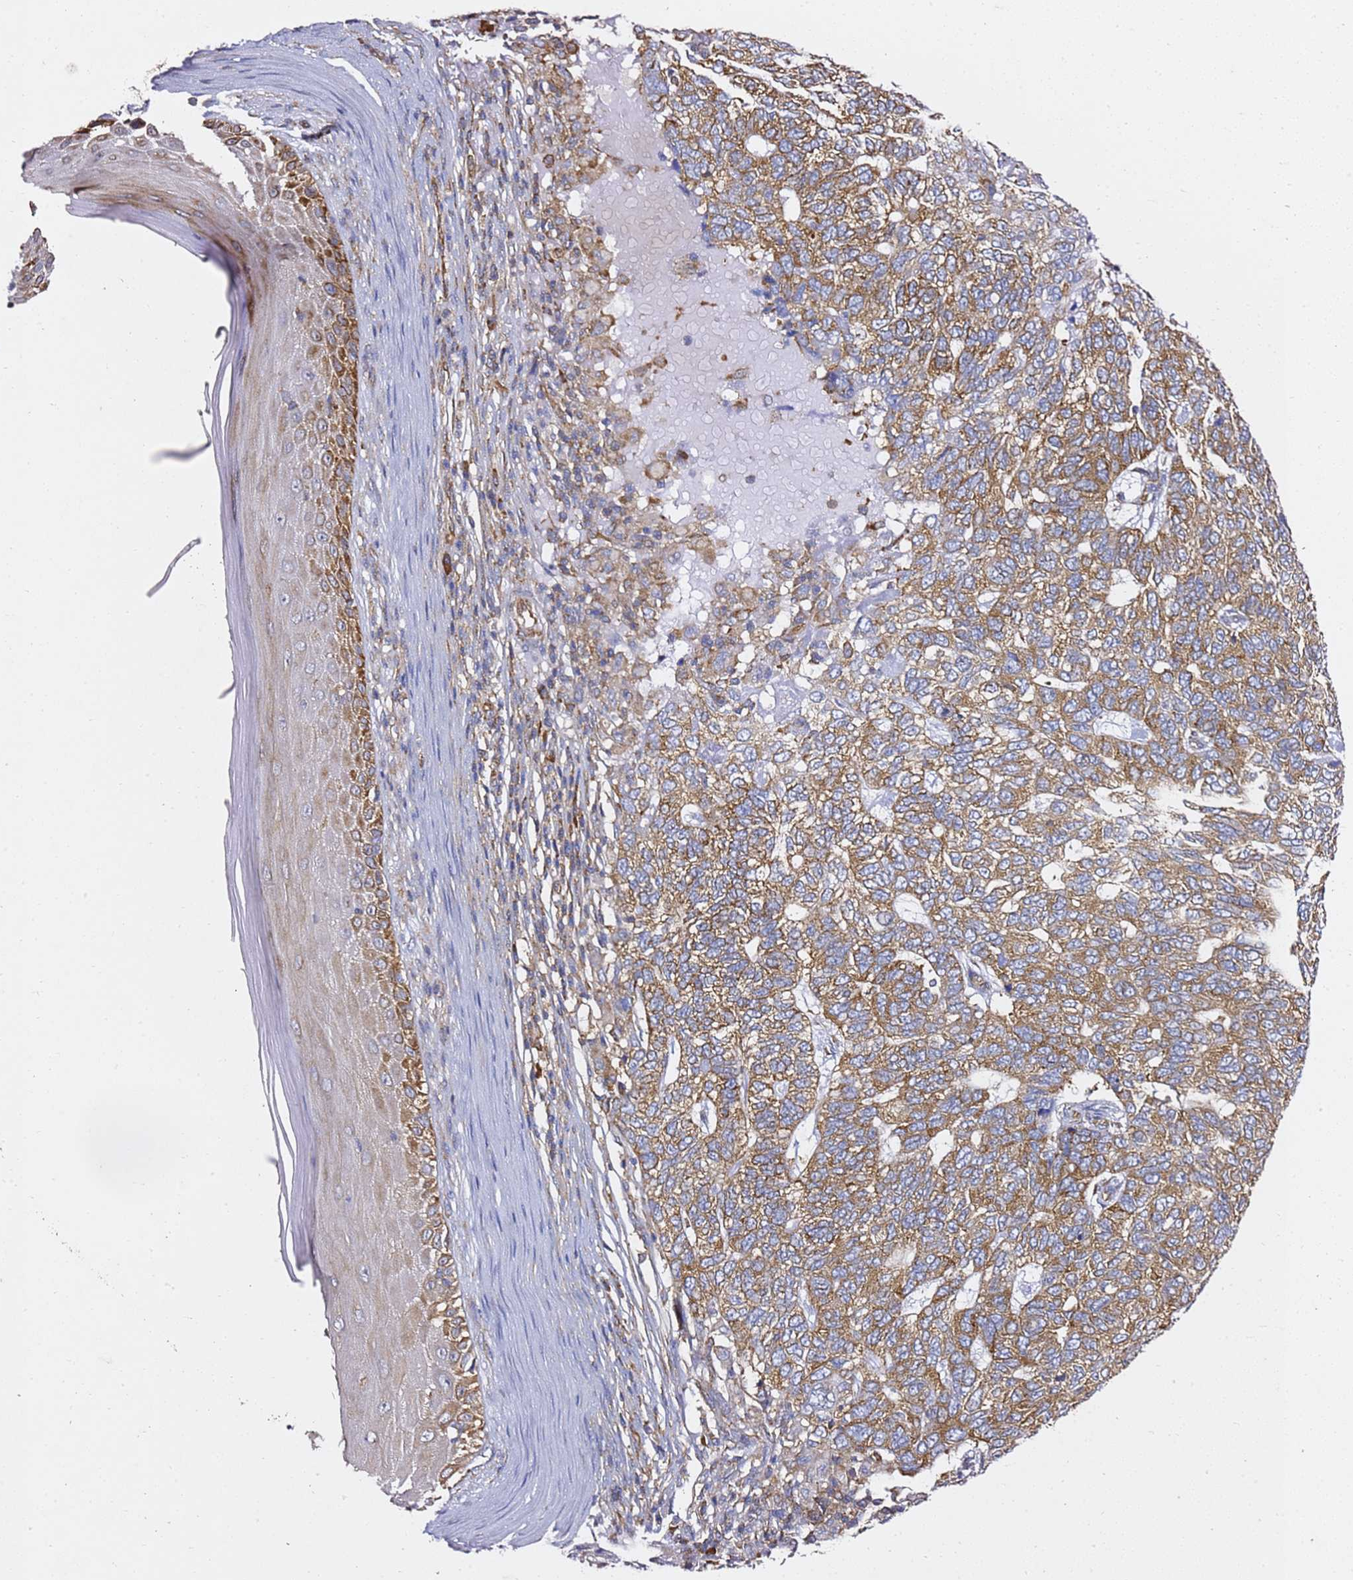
{"staining": {"intensity": "moderate", "quantity": ">75%", "location": "cytoplasmic/membranous"}, "tissue": "skin cancer", "cell_type": "Tumor cells", "image_type": "cancer", "snomed": [{"axis": "morphology", "description": "Basal cell carcinoma"}, {"axis": "topography", "description": "Skin"}], "caption": "Human skin basal cell carcinoma stained with a protein marker reveals moderate staining in tumor cells.", "gene": "TPST1", "patient": {"sex": "female", "age": 65}}